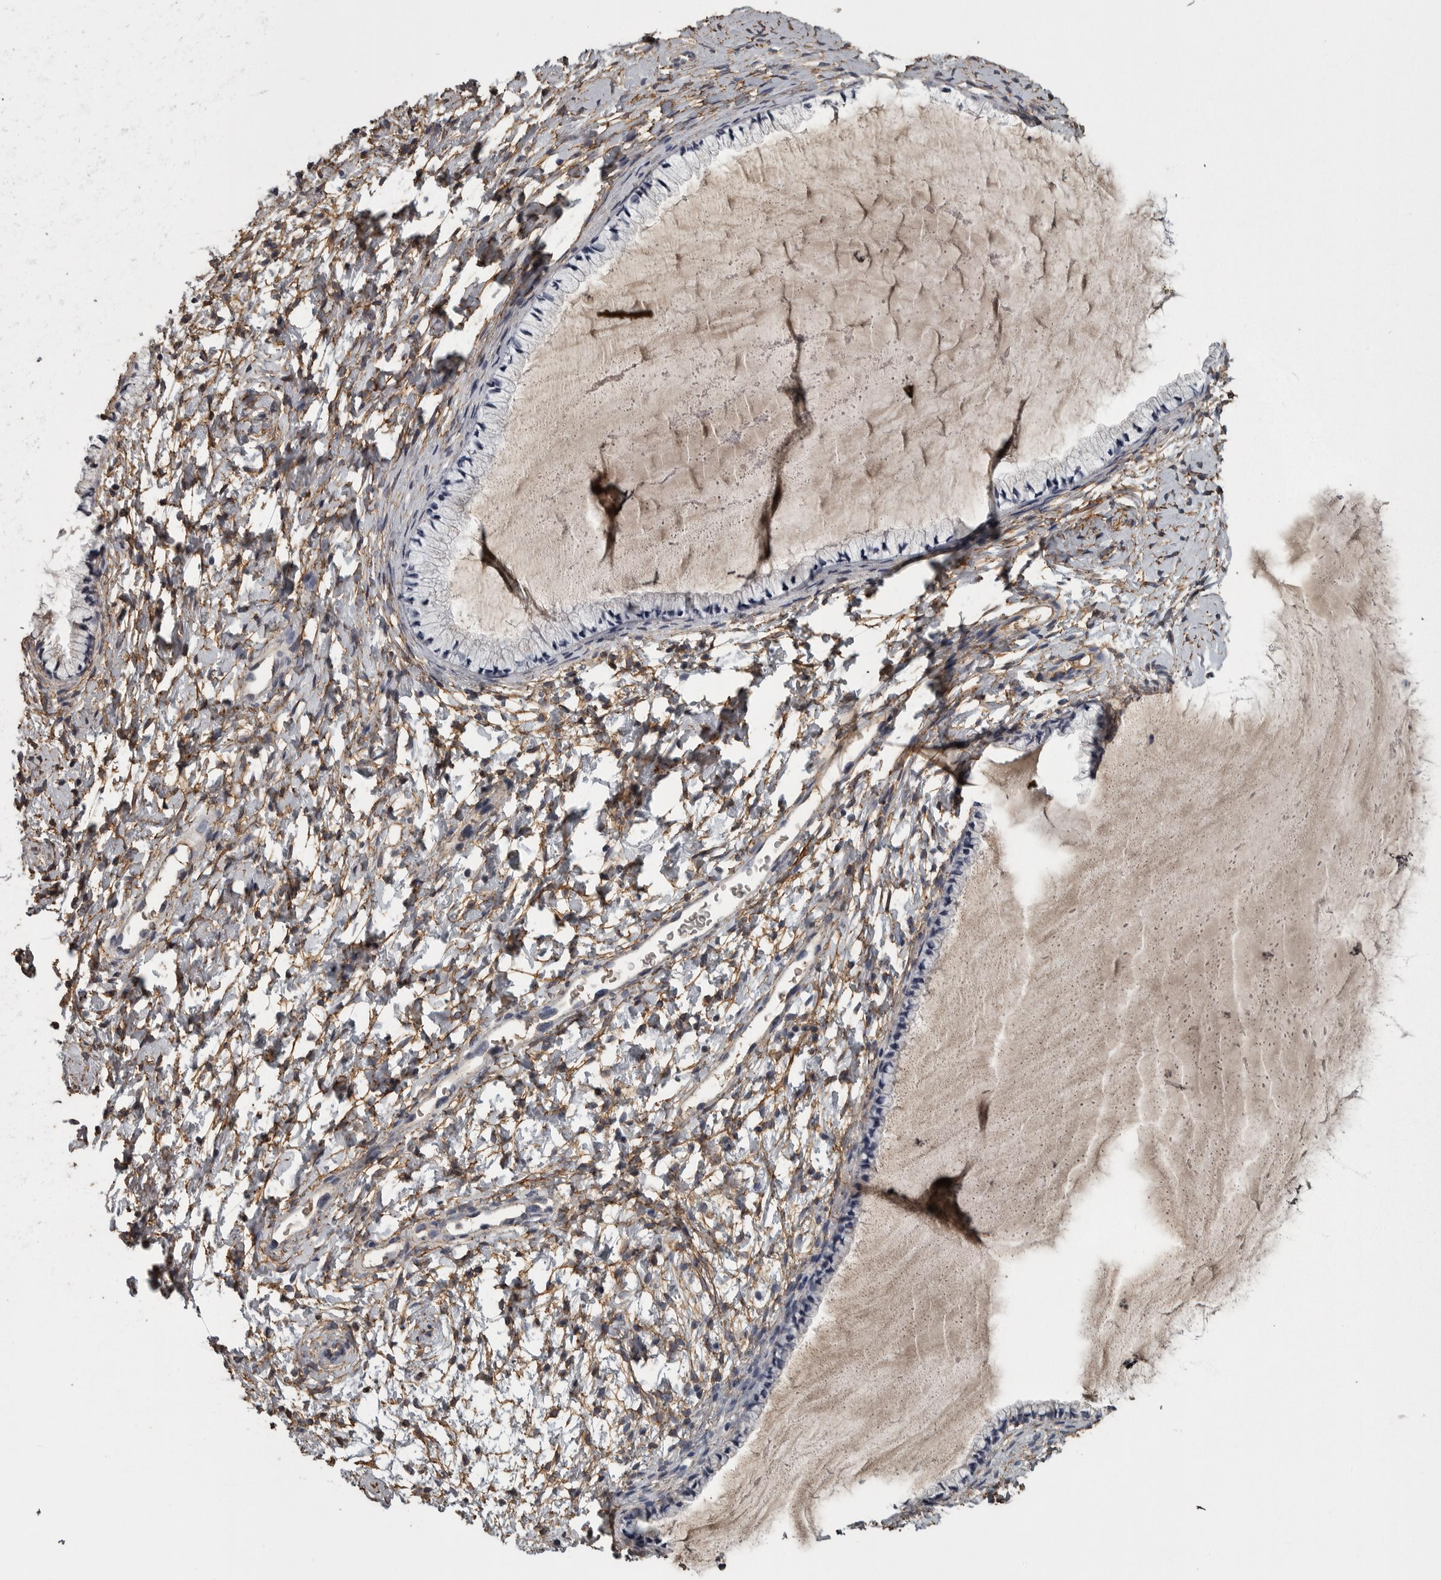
{"staining": {"intensity": "negative", "quantity": "none", "location": "none"}, "tissue": "cervix", "cell_type": "Glandular cells", "image_type": "normal", "snomed": [{"axis": "morphology", "description": "Normal tissue, NOS"}, {"axis": "topography", "description": "Cervix"}], "caption": "Human cervix stained for a protein using IHC demonstrates no positivity in glandular cells.", "gene": "FRK", "patient": {"sex": "female", "age": 72}}